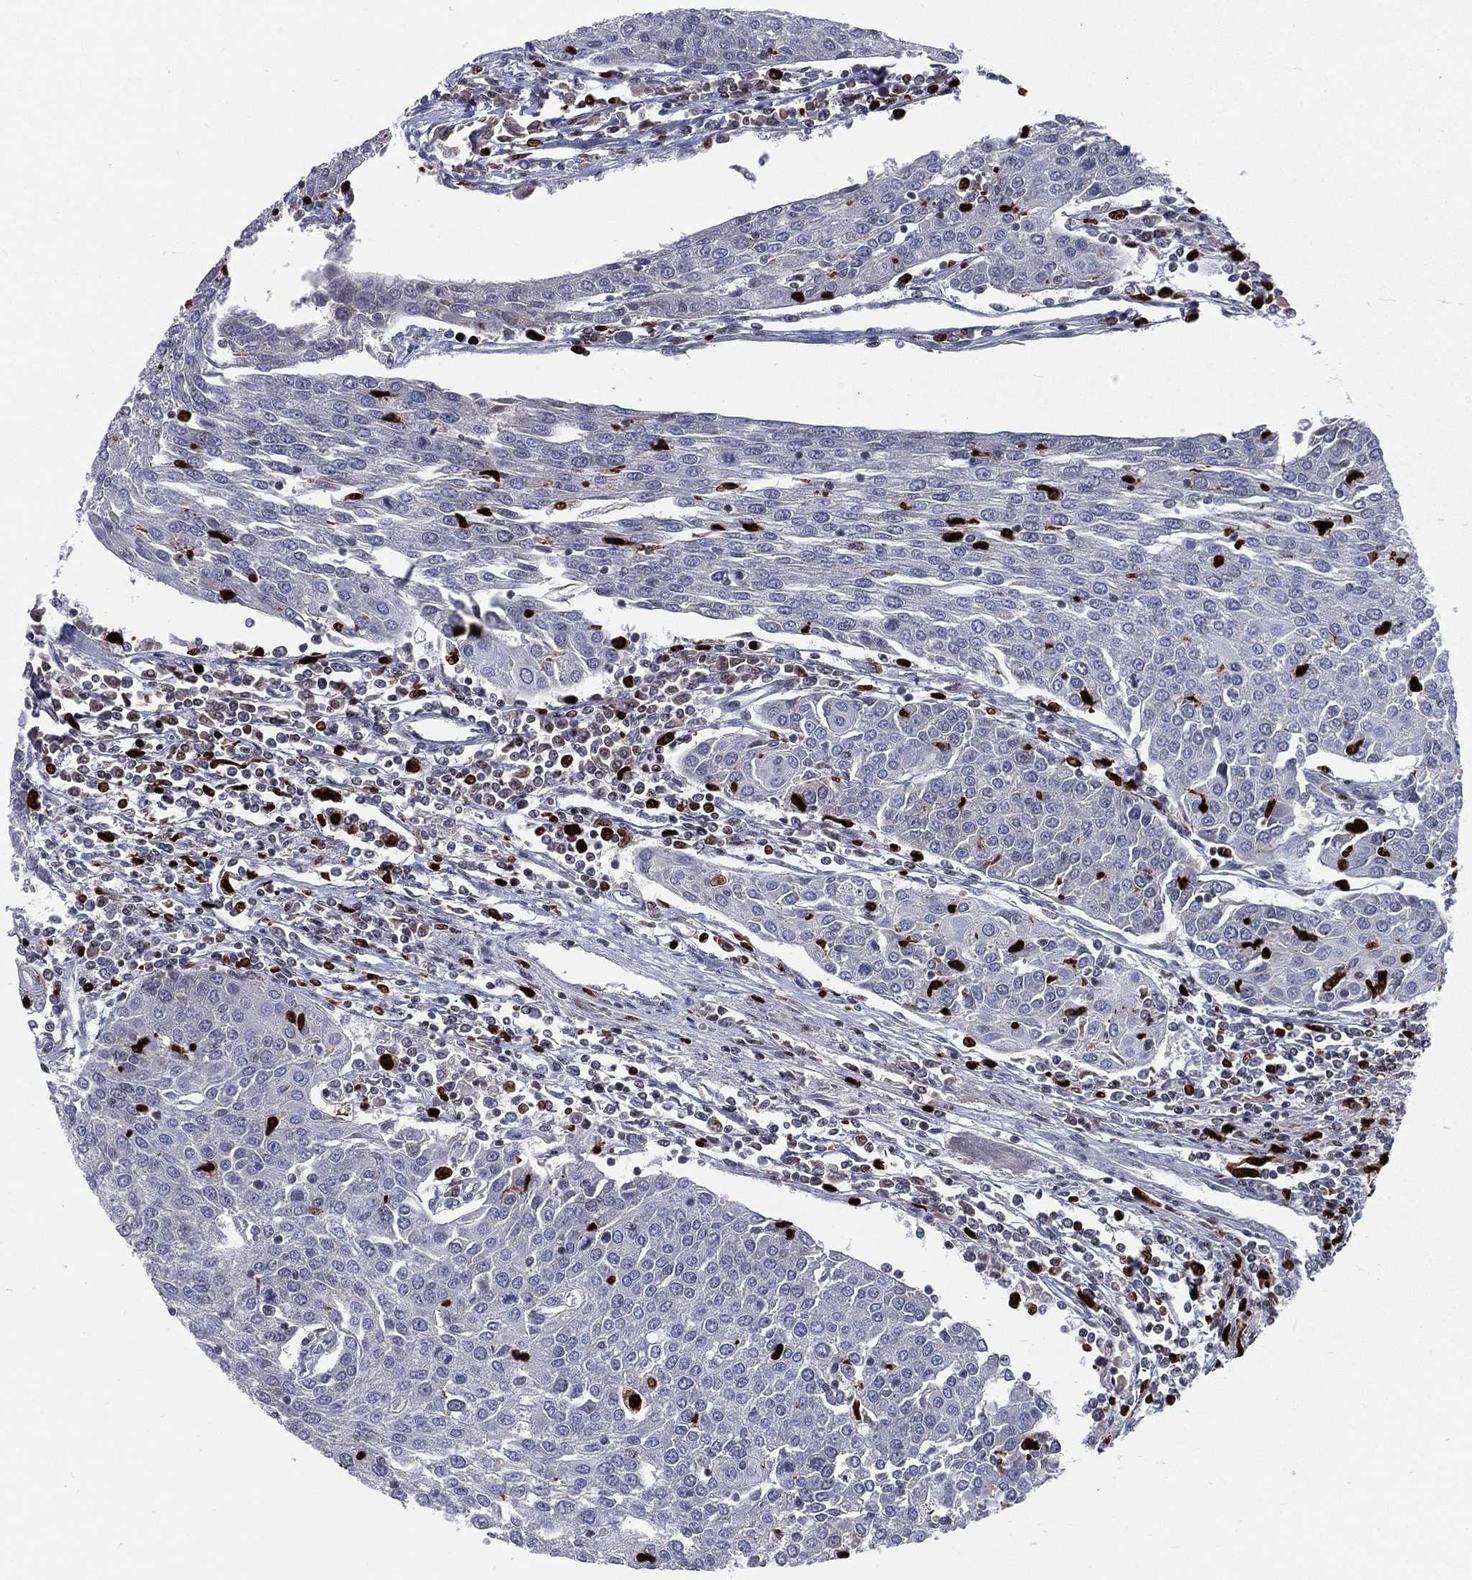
{"staining": {"intensity": "negative", "quantity": "none", "location": "none"}, "tissue": "urothelial cancer", "cell_type": "Tumor cells", "image_type": "cancer", "snomed": [{"axis": "morphology", "description": "Urothelial carcinoma, High grade"}, {"axis": "topography", "description": "Urinary bladder"}], "caption": "There is no significant expression in tumor cells of high-grade urothelial carcinoma.", "gene": "MNDA", "patient": {"sex": "female", "age": 85}}